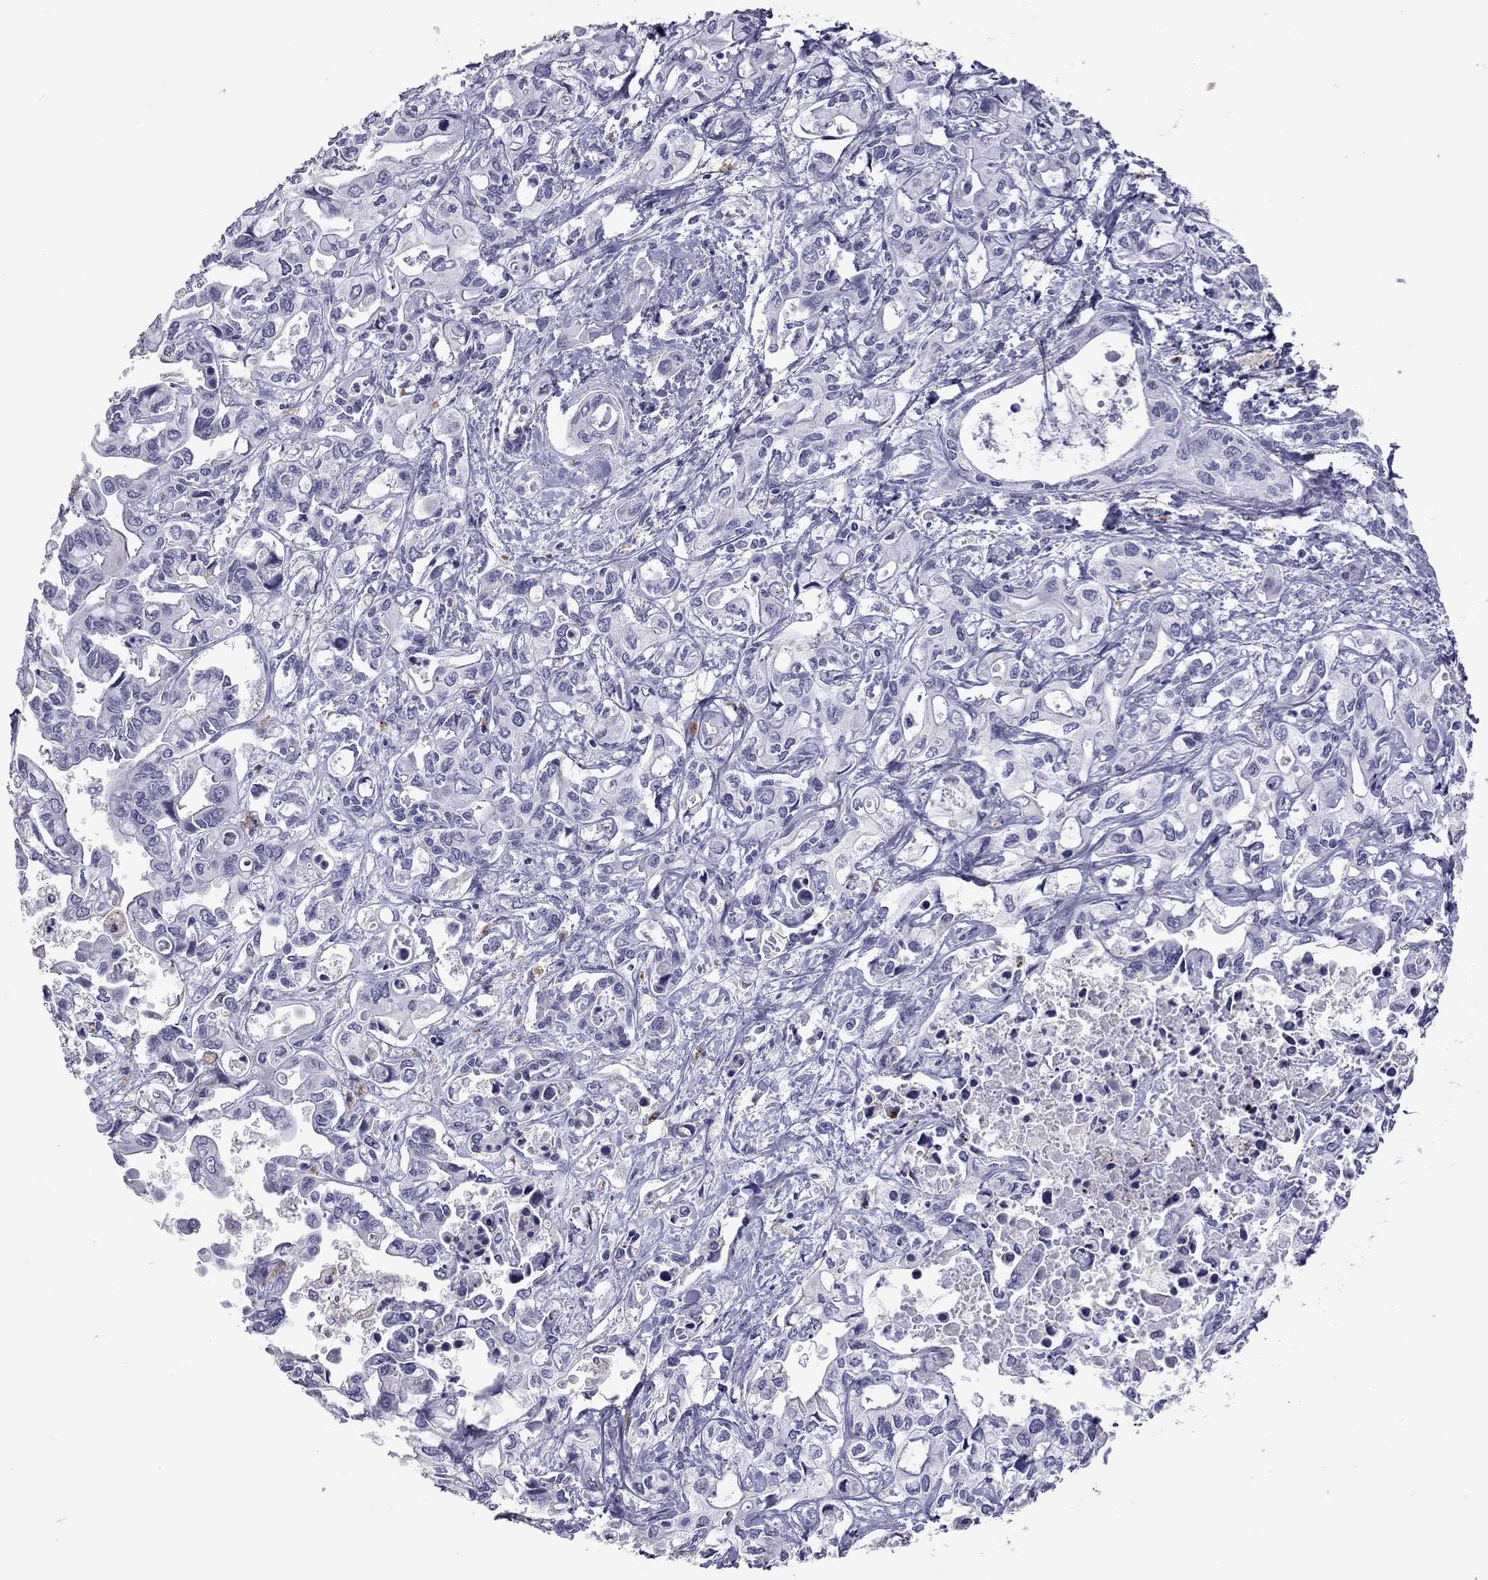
{"staining": {"intensity": "negative", "quantity": "none", "location": "none"}, "tissue": "liver cancer", "cell_type": "Tumor cells", "image_type": "cancer", "snomed": [{"axis": "morphology", "description": "Cholangiocarcinoma"}, {"axis": "topography", "description": "Liver"}], "caption": "Photomicrograph shows no protein expression in tumor cells of liver cancer (cholangiocarcinoma) tissue. Brightfield microscopy of immunohistochemistry (IHC) stained with DAB (brown) and hematoxylin (blue), captured at high magnification.", "gene": "SLAMF1", "patient": {"sex": "female", "age": 64}}